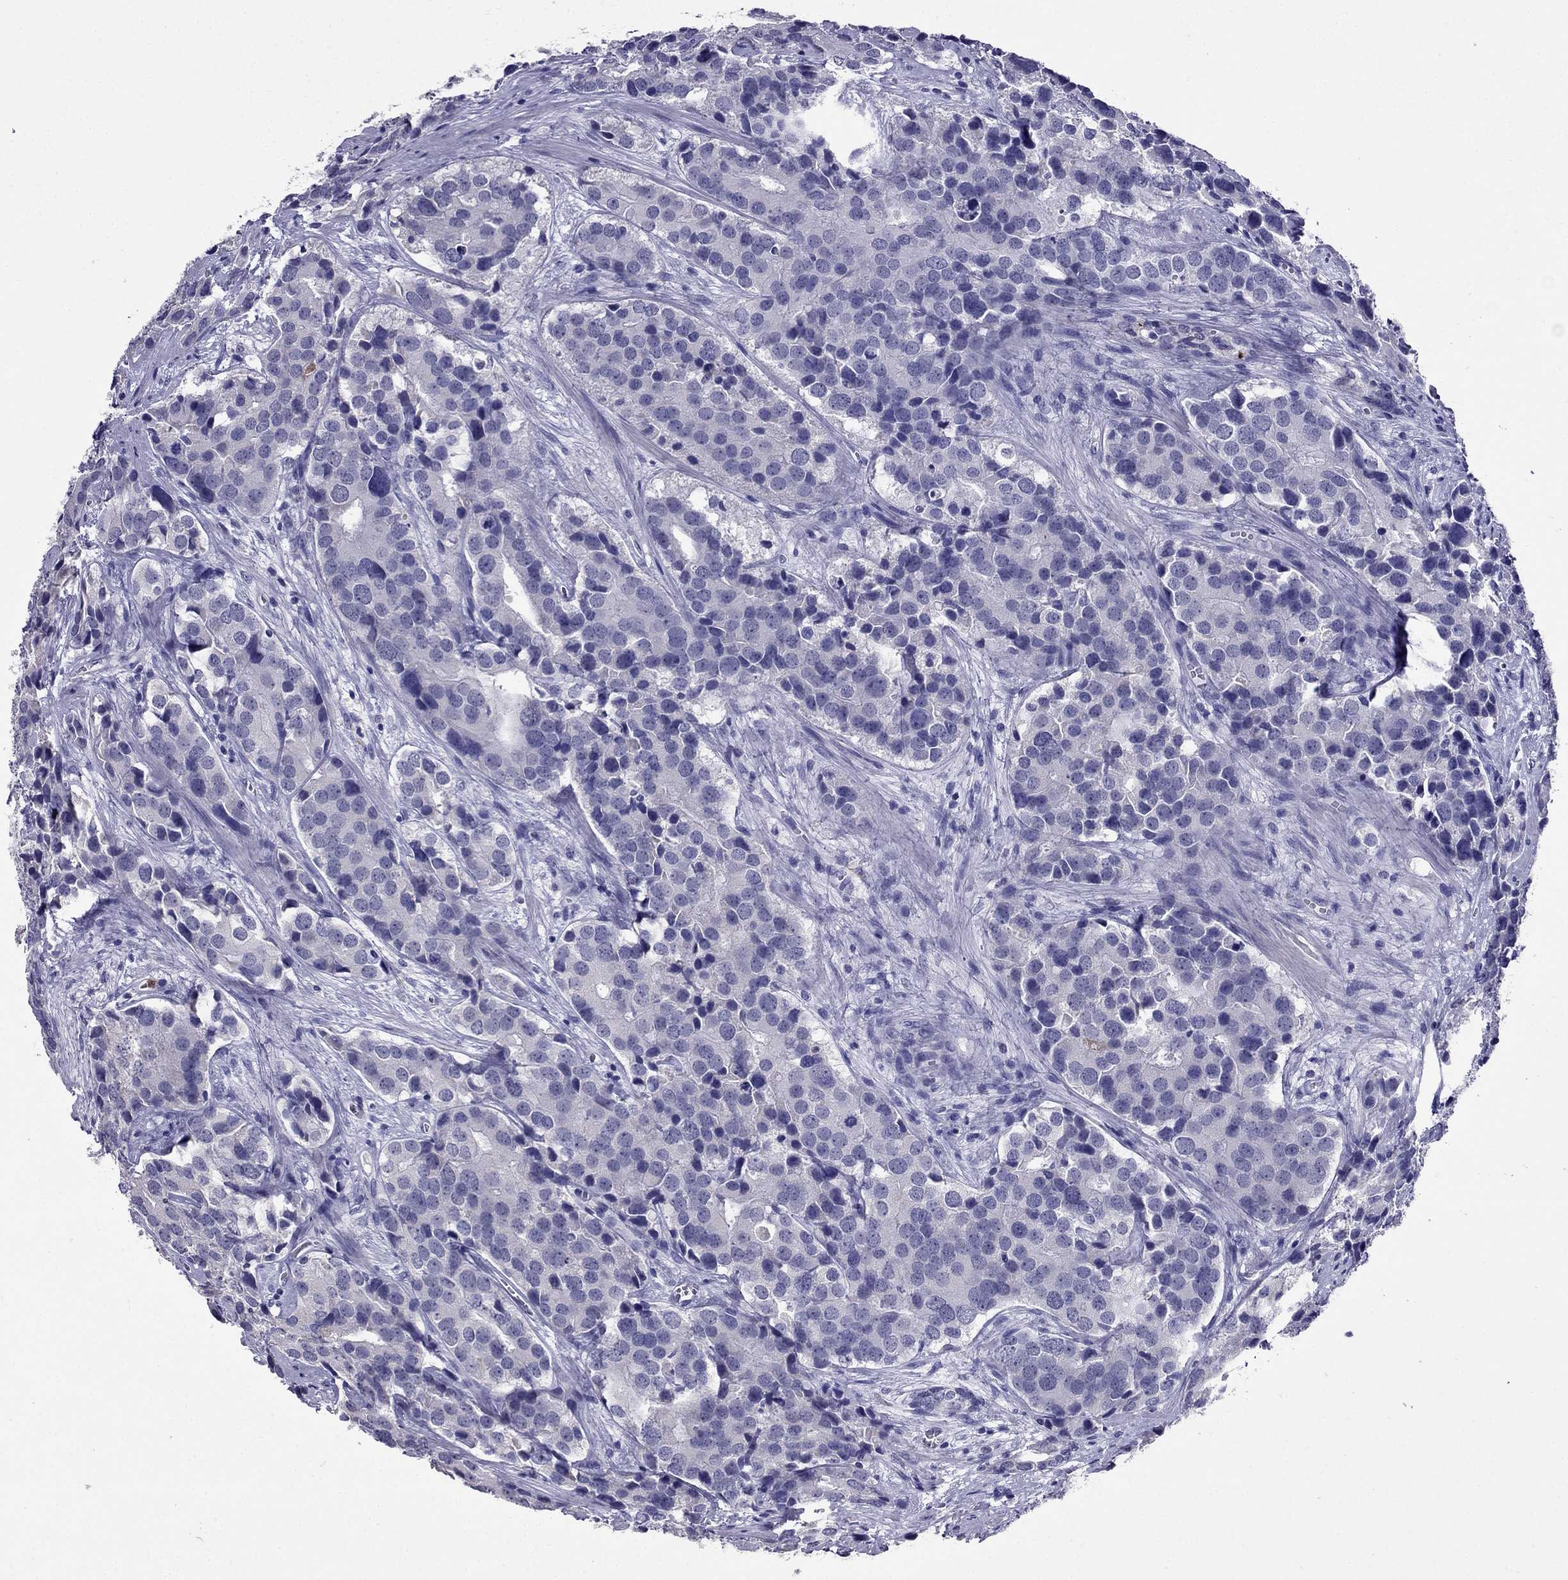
{"staining": {"intensity": "negative", "quantity": "none", "location": "none"}, "tissue": "prostate cancer", "cell_type": "Tumor cells", "image_type": "cancer", "snomed": [{"axis": "morphology", "description": "Adenocarcinoma, NOS"}, {"axis": "topography", "description": "Prostate and seminal vesicle, NOS"}], "caption": "This histopathology image is of prostate cancer stained with immunohistochemistry to label a protein in brown with the nuclei are counter-stained blue. There is no expression in tumor cells. (DAB IHC, high magnification).", "gene": "OLFM4", "patient": {"sex": "male", "age": 63}}